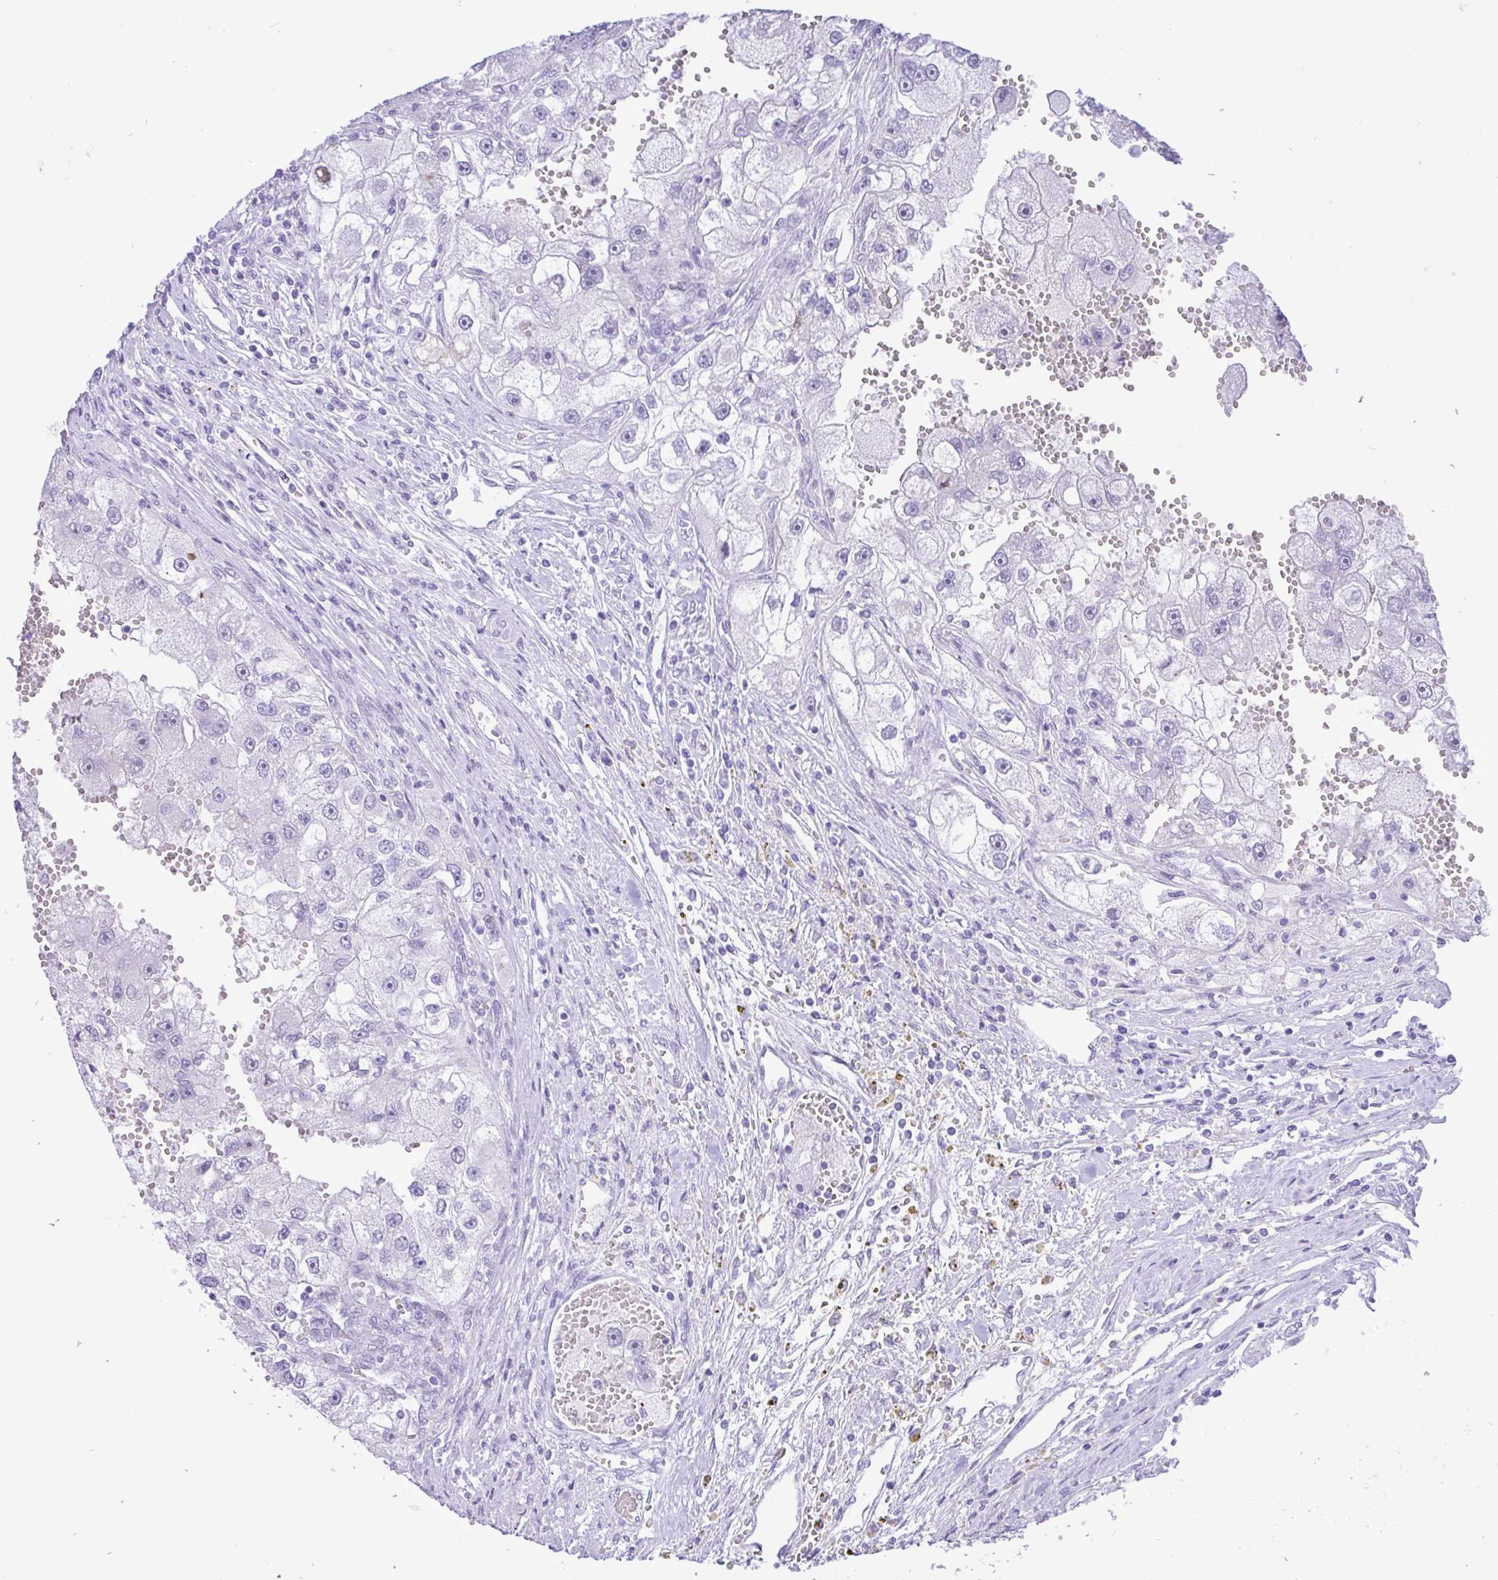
{"staining": {"intensity": "negative", "quantity": "none", "location": "none"}, "tissue": "renal cancer", "cell_type": "Tumor cells", "image_type": "cancer", "snomed": [{"axis": "morphology", "description": "Adenocarcinoma, NOS"}, {"axis": "topography", "description": "Kidney"}], "caption": "Renal cancer (adenocarcinoma) was stained to show a protein in brown. There is no significant staining in tumor cells. (DAB (3,3'-diaminobenzidine) immunohistochemistry with hematoxylin counter stain).", "gene": "REEP1", "patient": {"sex": "male", "age": 63}}